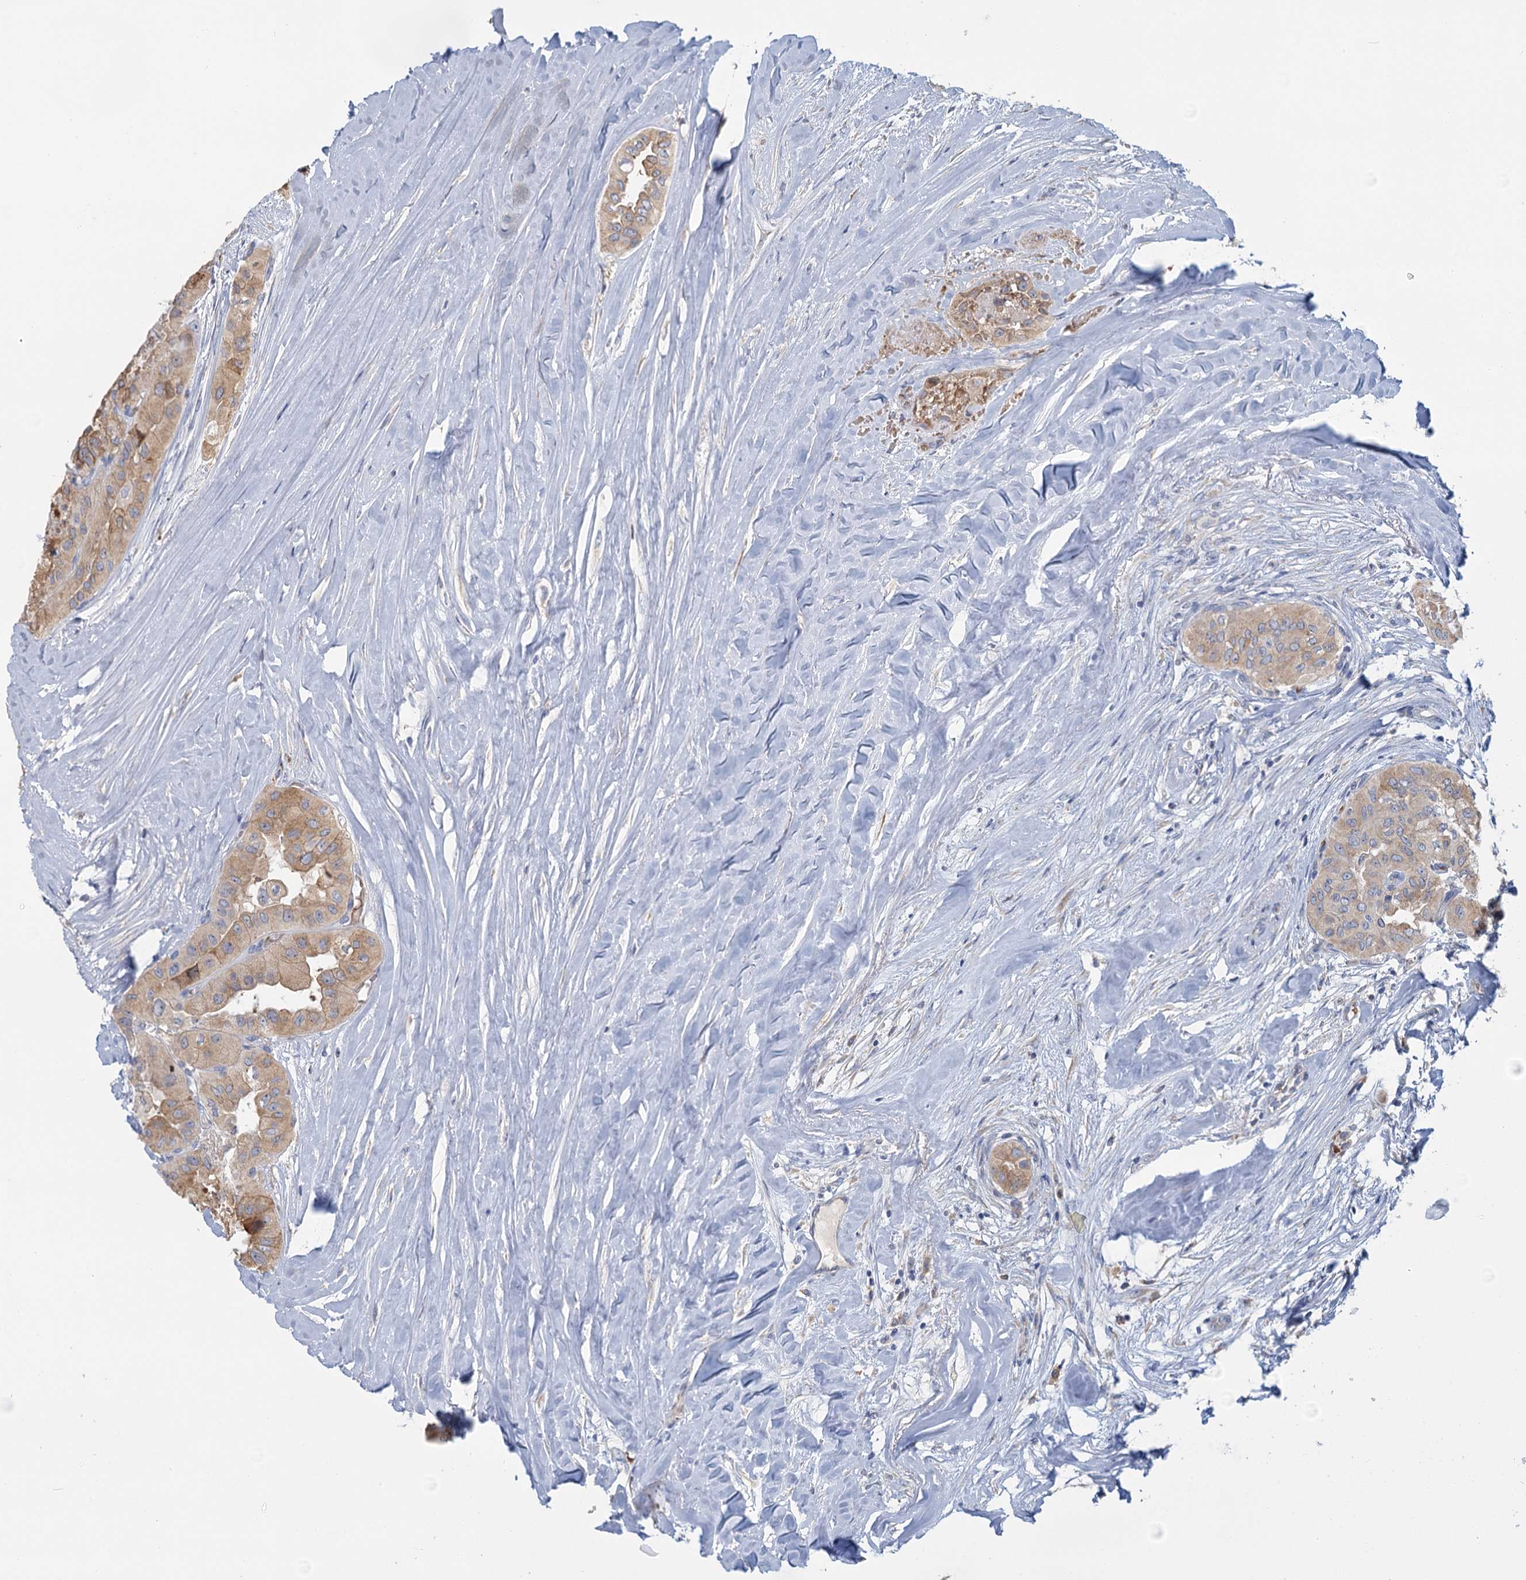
{"staining": {"intensity": "moderate", "quantity": "<25%", "location": "cytoplasmic/membranous"}, "tissue": "thyroid cancer", "cell_type": "Tumor cells", "image_type": "cancer", "snomed": [{"axis": "morphology", "description": "Papillary adenocarcinoma, NOS"}, {"axis": "topography", "description": "Thyroid gland"}], "caption": "IHC image of thyroid cancer (papillary adenocarcinoma) stained for a protein (brown), which exhibits low levels of moderate cytoplasmic/membranous expression in about <25% of tumor cells.", "gene": "ANKRD16", "patient": {"sex": "female", "age": 59}}